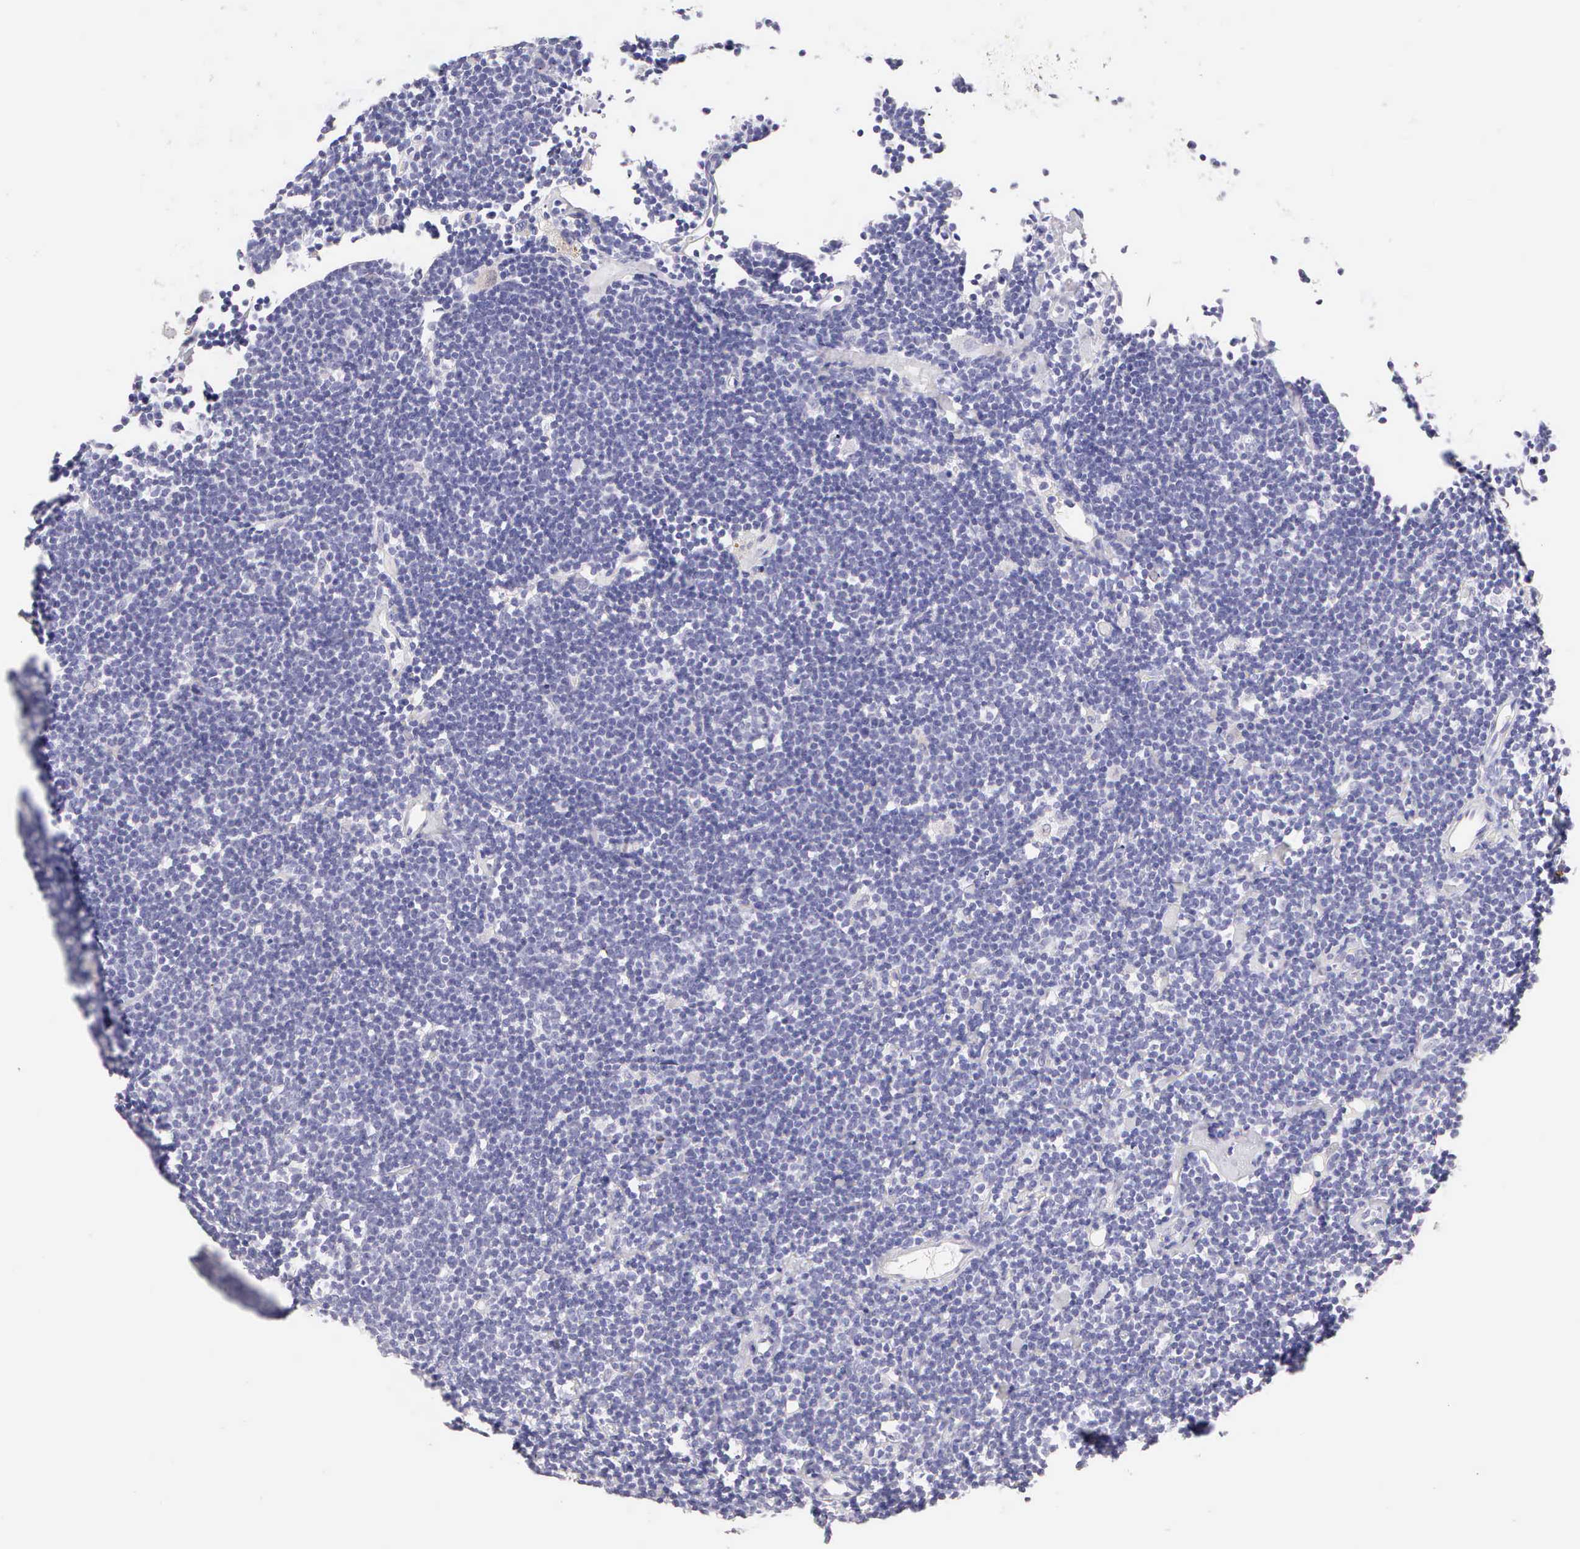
{"staining": {"intensity": "negative", "quantity": "none", "location": "none"}, "tissue": "lymphoma", "cell_type": "Tumor cells", "image_type": "cancer", "snomed": [{"axis": "morphology", "description": "Malignant lymphoma, non-Hodgkin's type, Low grade"}, {"axis": "topography", "description": "Lymph node"}], "caption": "A photomicrograph of human lymphoma is negative for staining in tumor cells. (DAB immunohistochemistry (IHC) visualized using brightfield microscopy, high magnification).", "gene": "KRT17", "patient": {"sex": "male", "age": 65}}